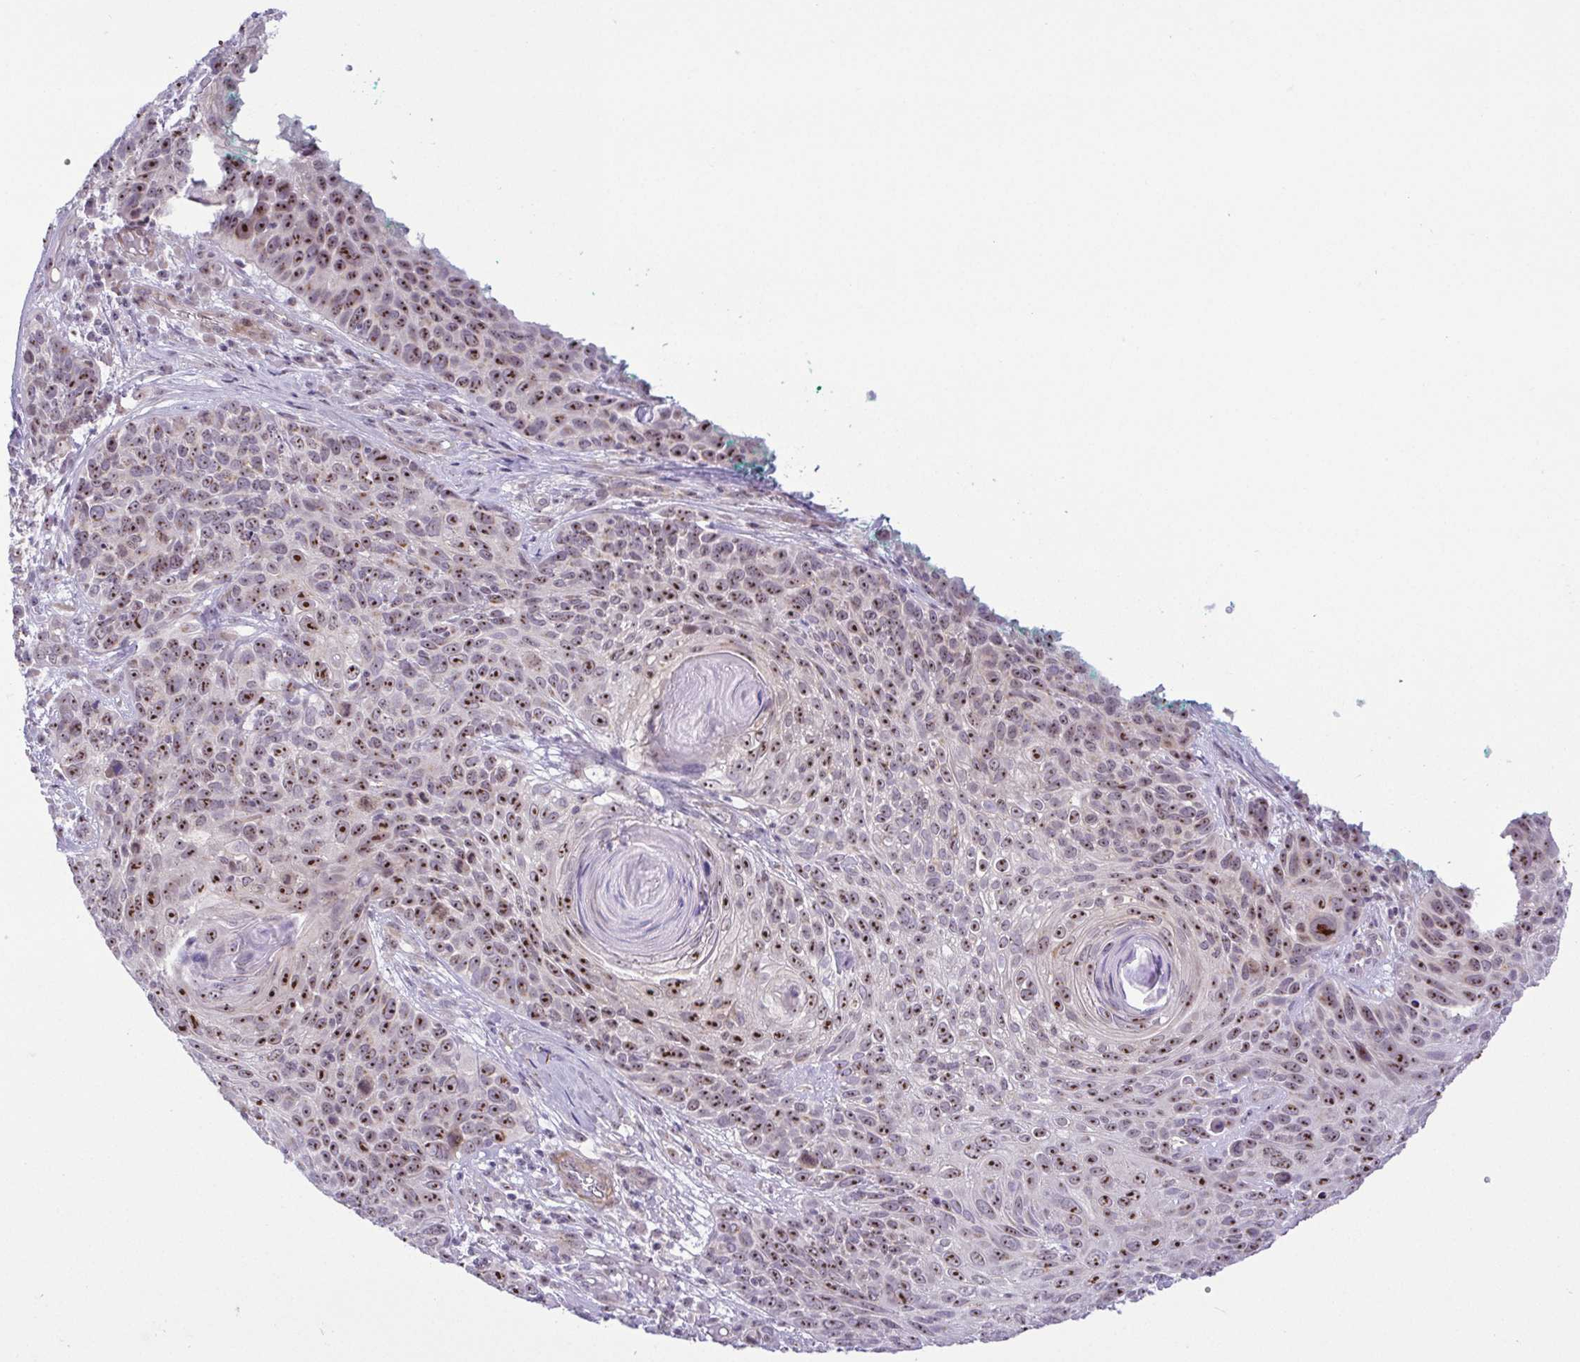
{"staining": {"intensity": "strong", "quantity": ">75%", "location": "nuclear"}, "tissue": "skin cancer", "cell_type": "Tumor cells", "image_type": "cancer", "snomed": [{"axis": "morphology", "description": "Squamous cell carcinoma, NOS"}, {"axis": "topography", "description": "Skin"}], "caption": "Tumor cells show high levels of strong nuclear positivity in about >75% of cells in skin squamous cell carcinoma.", "gene": "RSL24D1", "patient": {"sex": "male", "age": 92}}